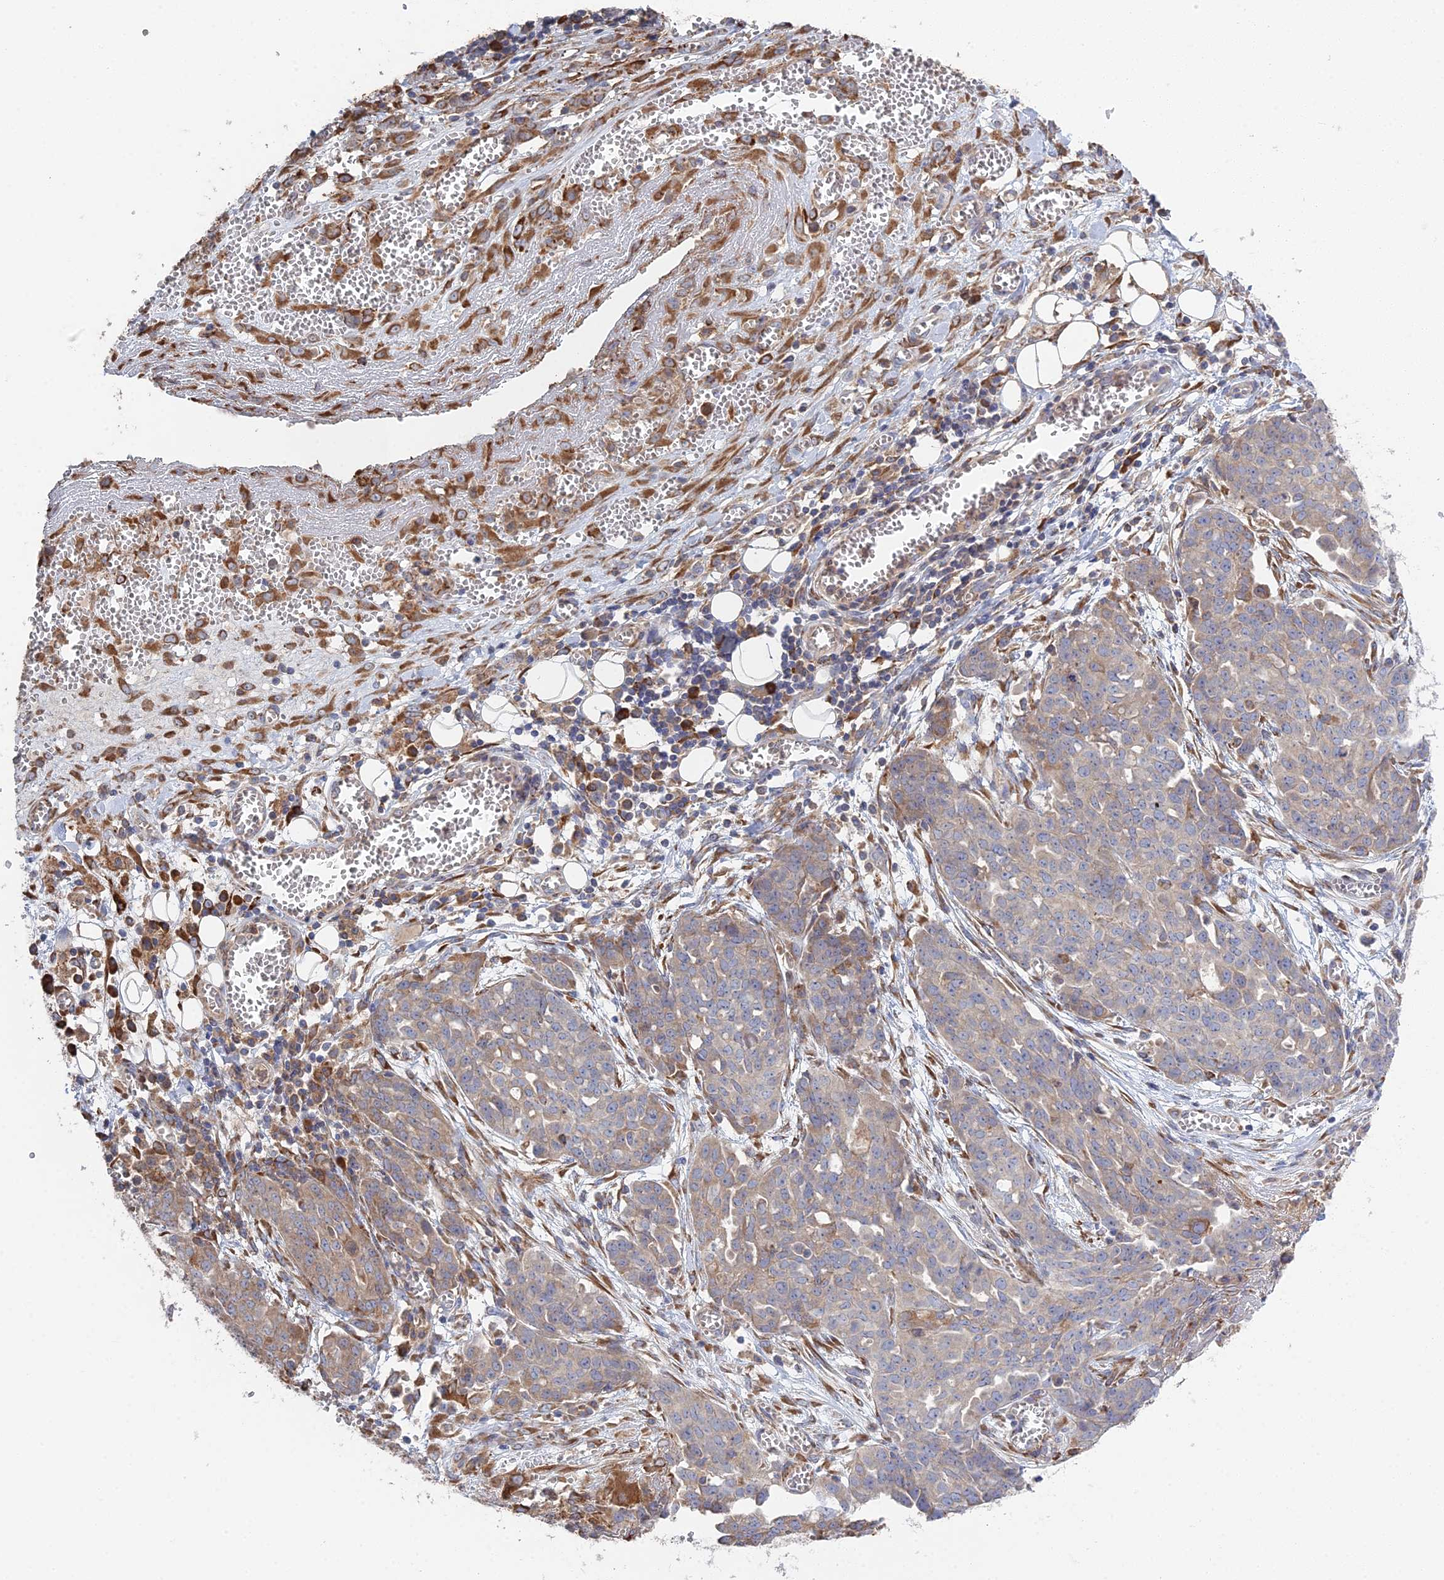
{"staining": {"intensity": "weak", "quantity": "<25%", "location": "cytoplasmic/membranous"}, "tissue": "ovarian cancer", "cell_type": "Tumor cells", "image_type": "cancer", "snomed": [{"axis": "morphology", "description": "Cystadenocarcinoma, serous, NOS"}, {"axis": "topography", "description": "Soft tissue"}, {"axis": "topography", "description": "Ovary"}], "caption": "IHC micrograph of human ovarian cancer stained for a protein (brown), which reveals no staining in tumor cells.", "gene": "TRAPPC6A", "patient": {"sex": "female", "age": 57}}